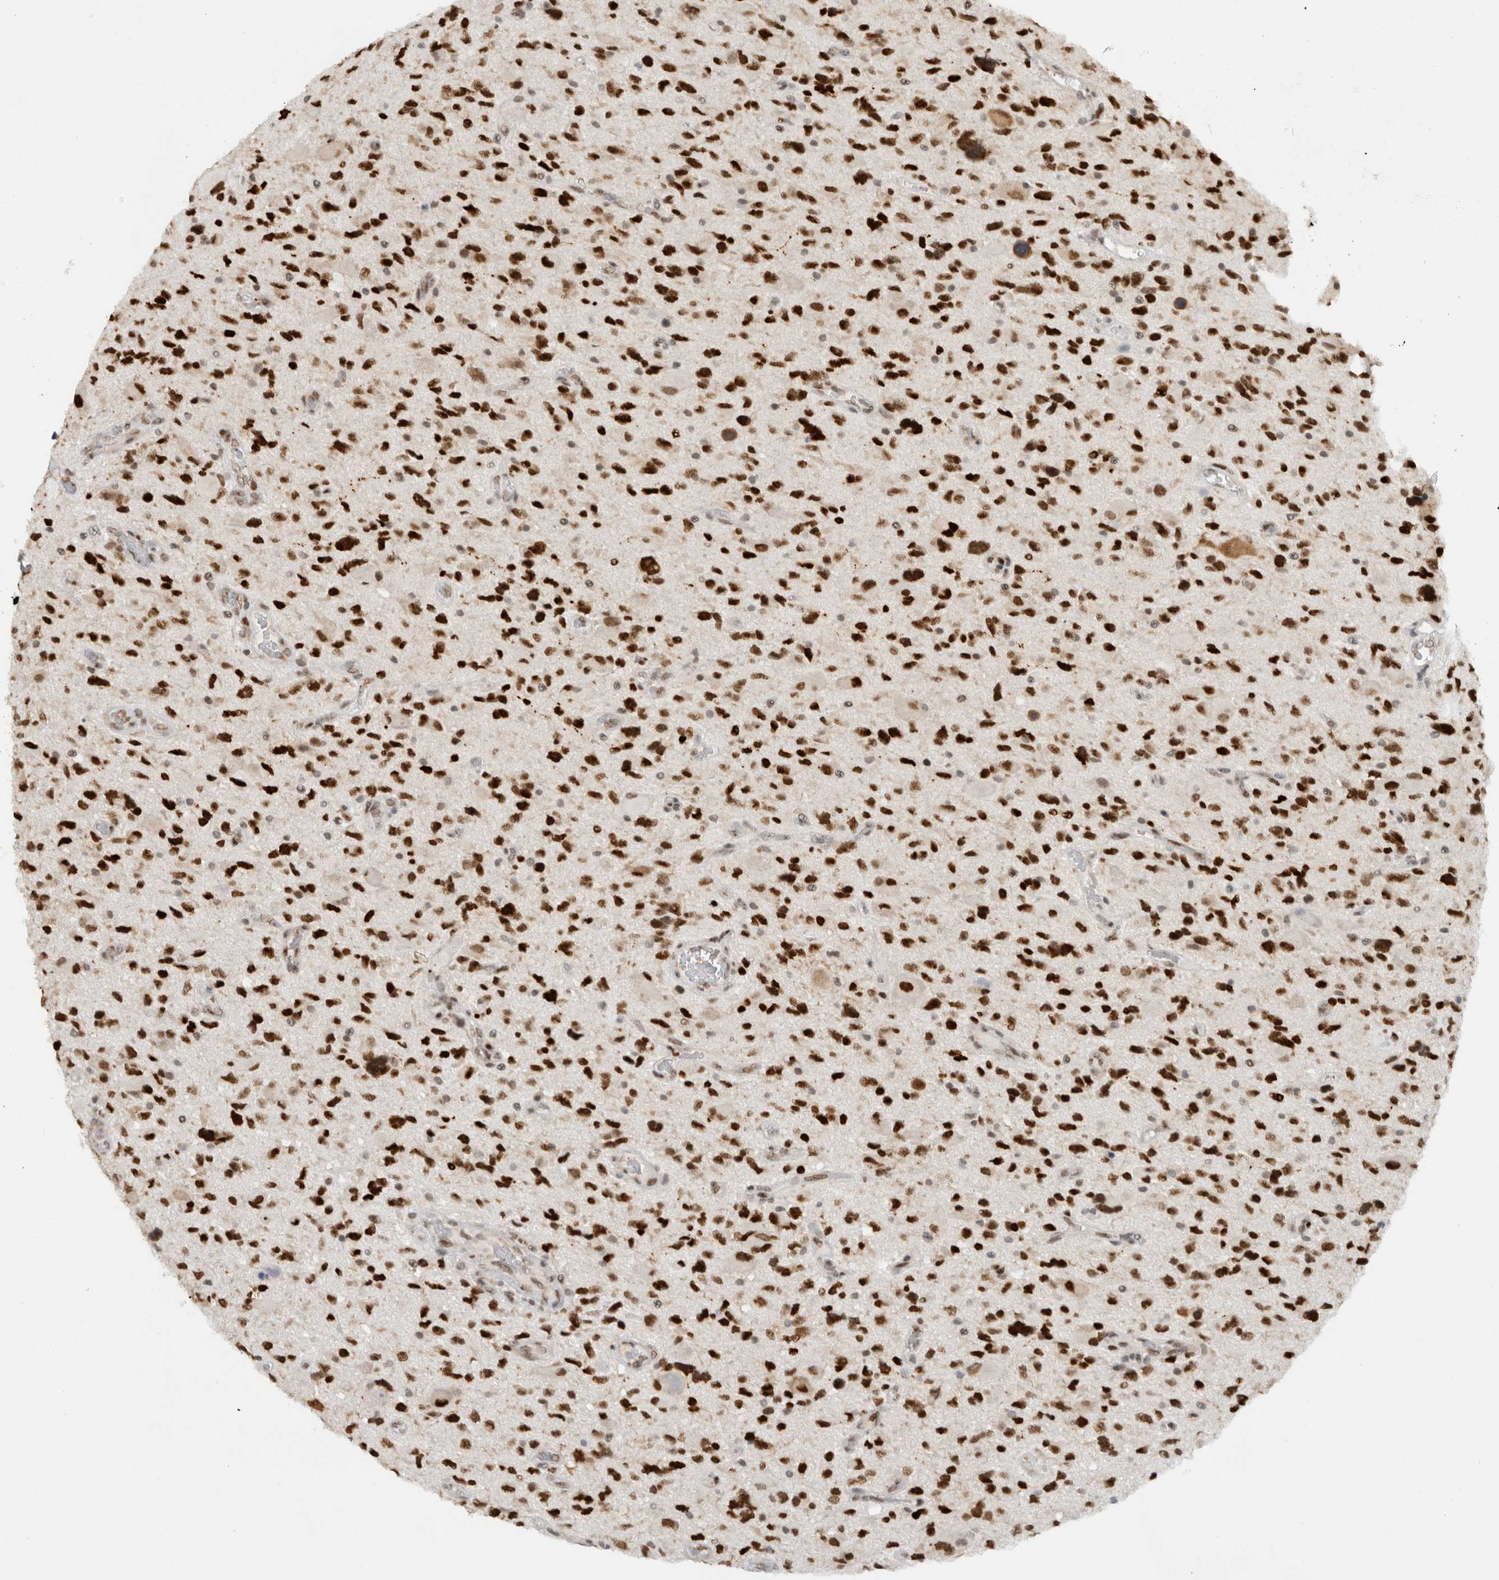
{"staining": {"intensity": "strong", "quantity": ">75%", "location": "nuclear"}, "tissue": "glioma", "cell_type": "Tumor cells", "image_type": "cancer", "snomed": [{"axis": "morphology", "description": "Glioma, malignant, High grade"}, {"axis": "topography", "description": "Brain"}], "caption": "Human glioma stained with a protein marker reveals strong staining in tumor cells.", "gene": "HNRNPR", "patient": {"sex": "male", "age": 33}}